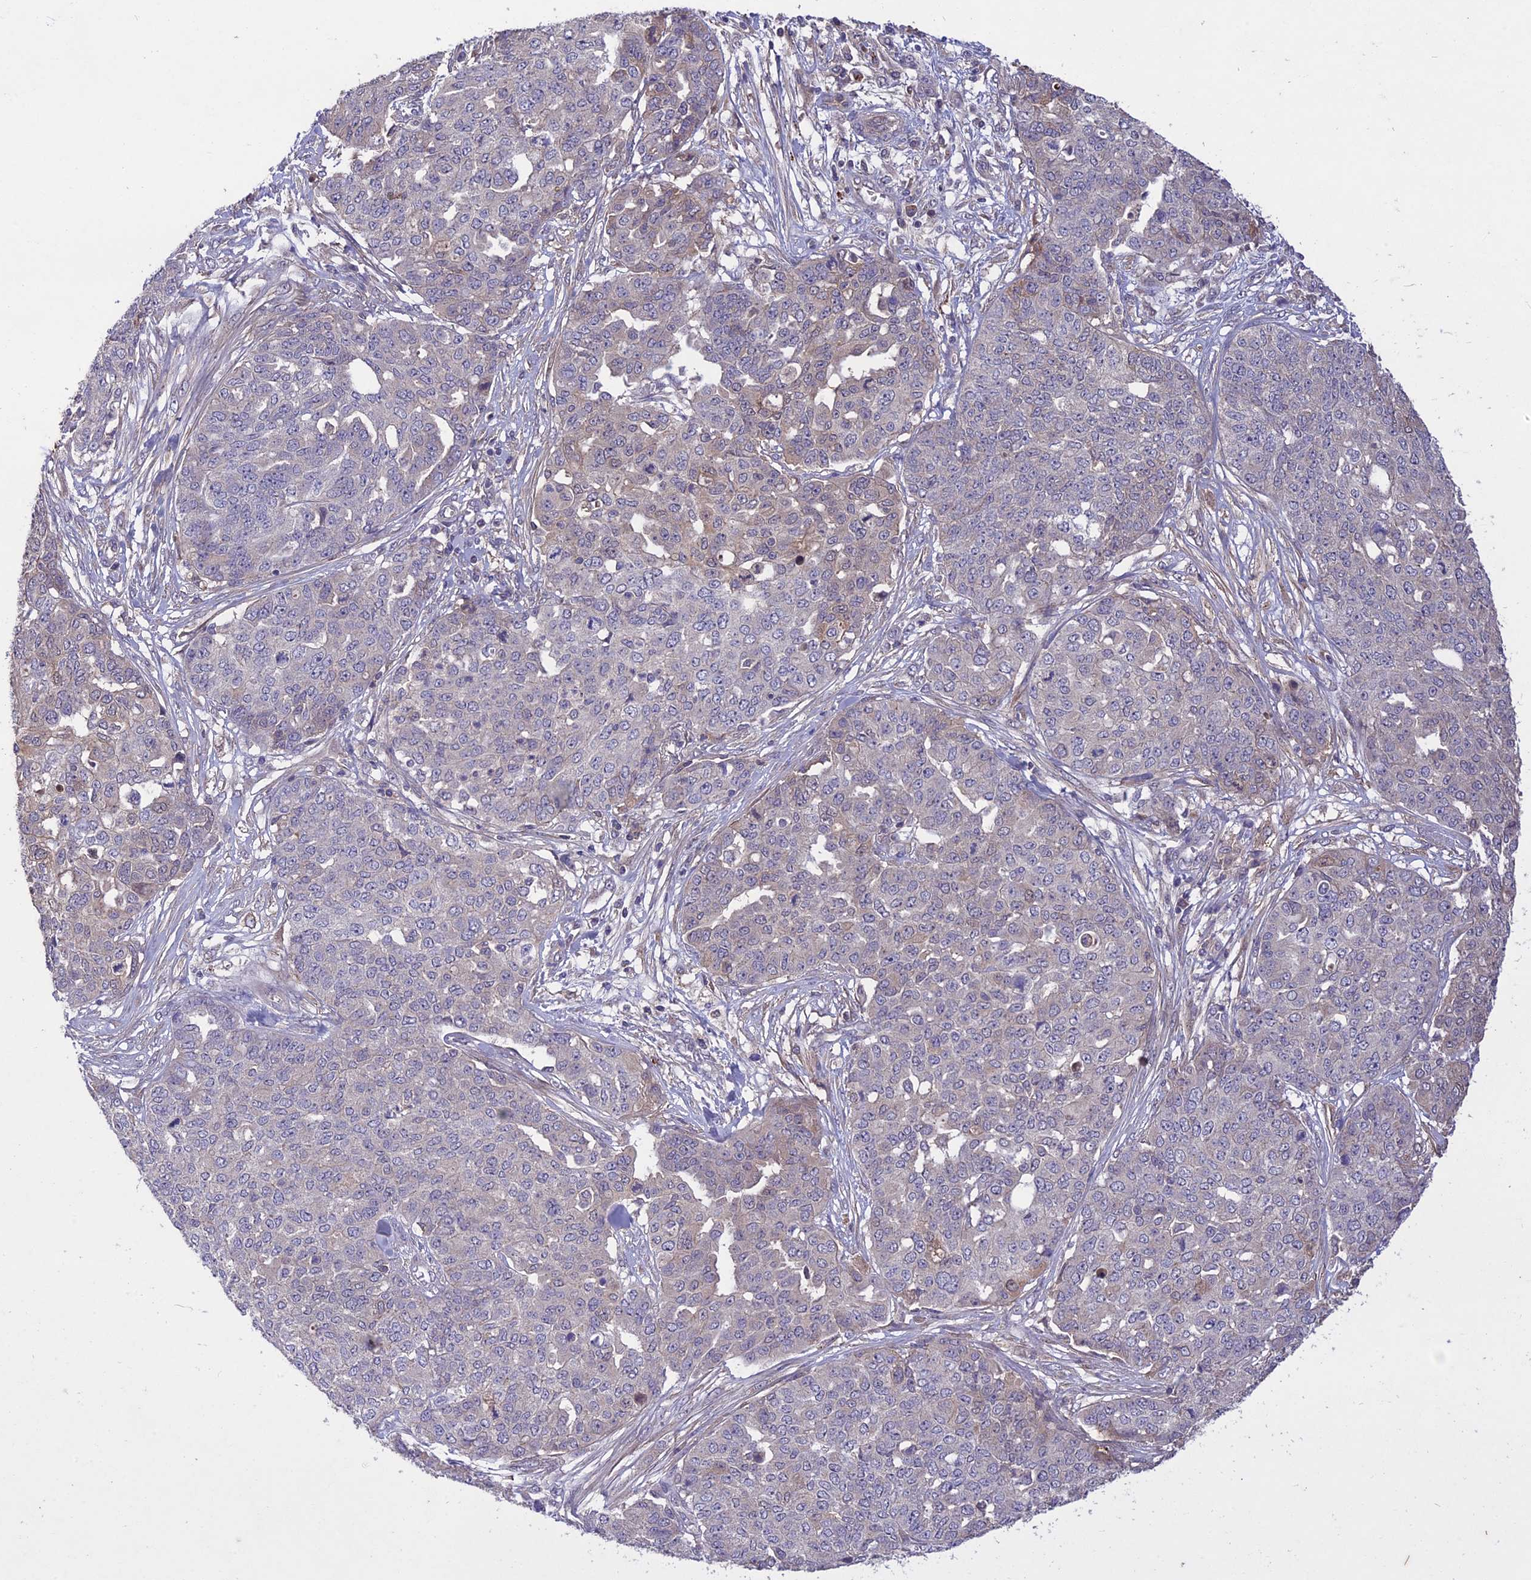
{"staining": {"intensity": "negative", "quantity": "none", "location": "none"}, "tissue": "ovarian cancer", "cell_type": "Tumor cells", "image_type": "cancer", "snomed": [{"axis": "morphology", "description": "Cystadenocarcinoma, serous, NOS"}, {"axis": "topography", "description": "Soft tissue"}, {"axis": "topography", "description": "Ovary"}], "caption": "Micrograph shows no significant protein positivity in tumor cells of ovarian cancer (serous cystadenocarcinoma).", "gene": "ADO", "patient": {"sex": "female", "age": 57}}